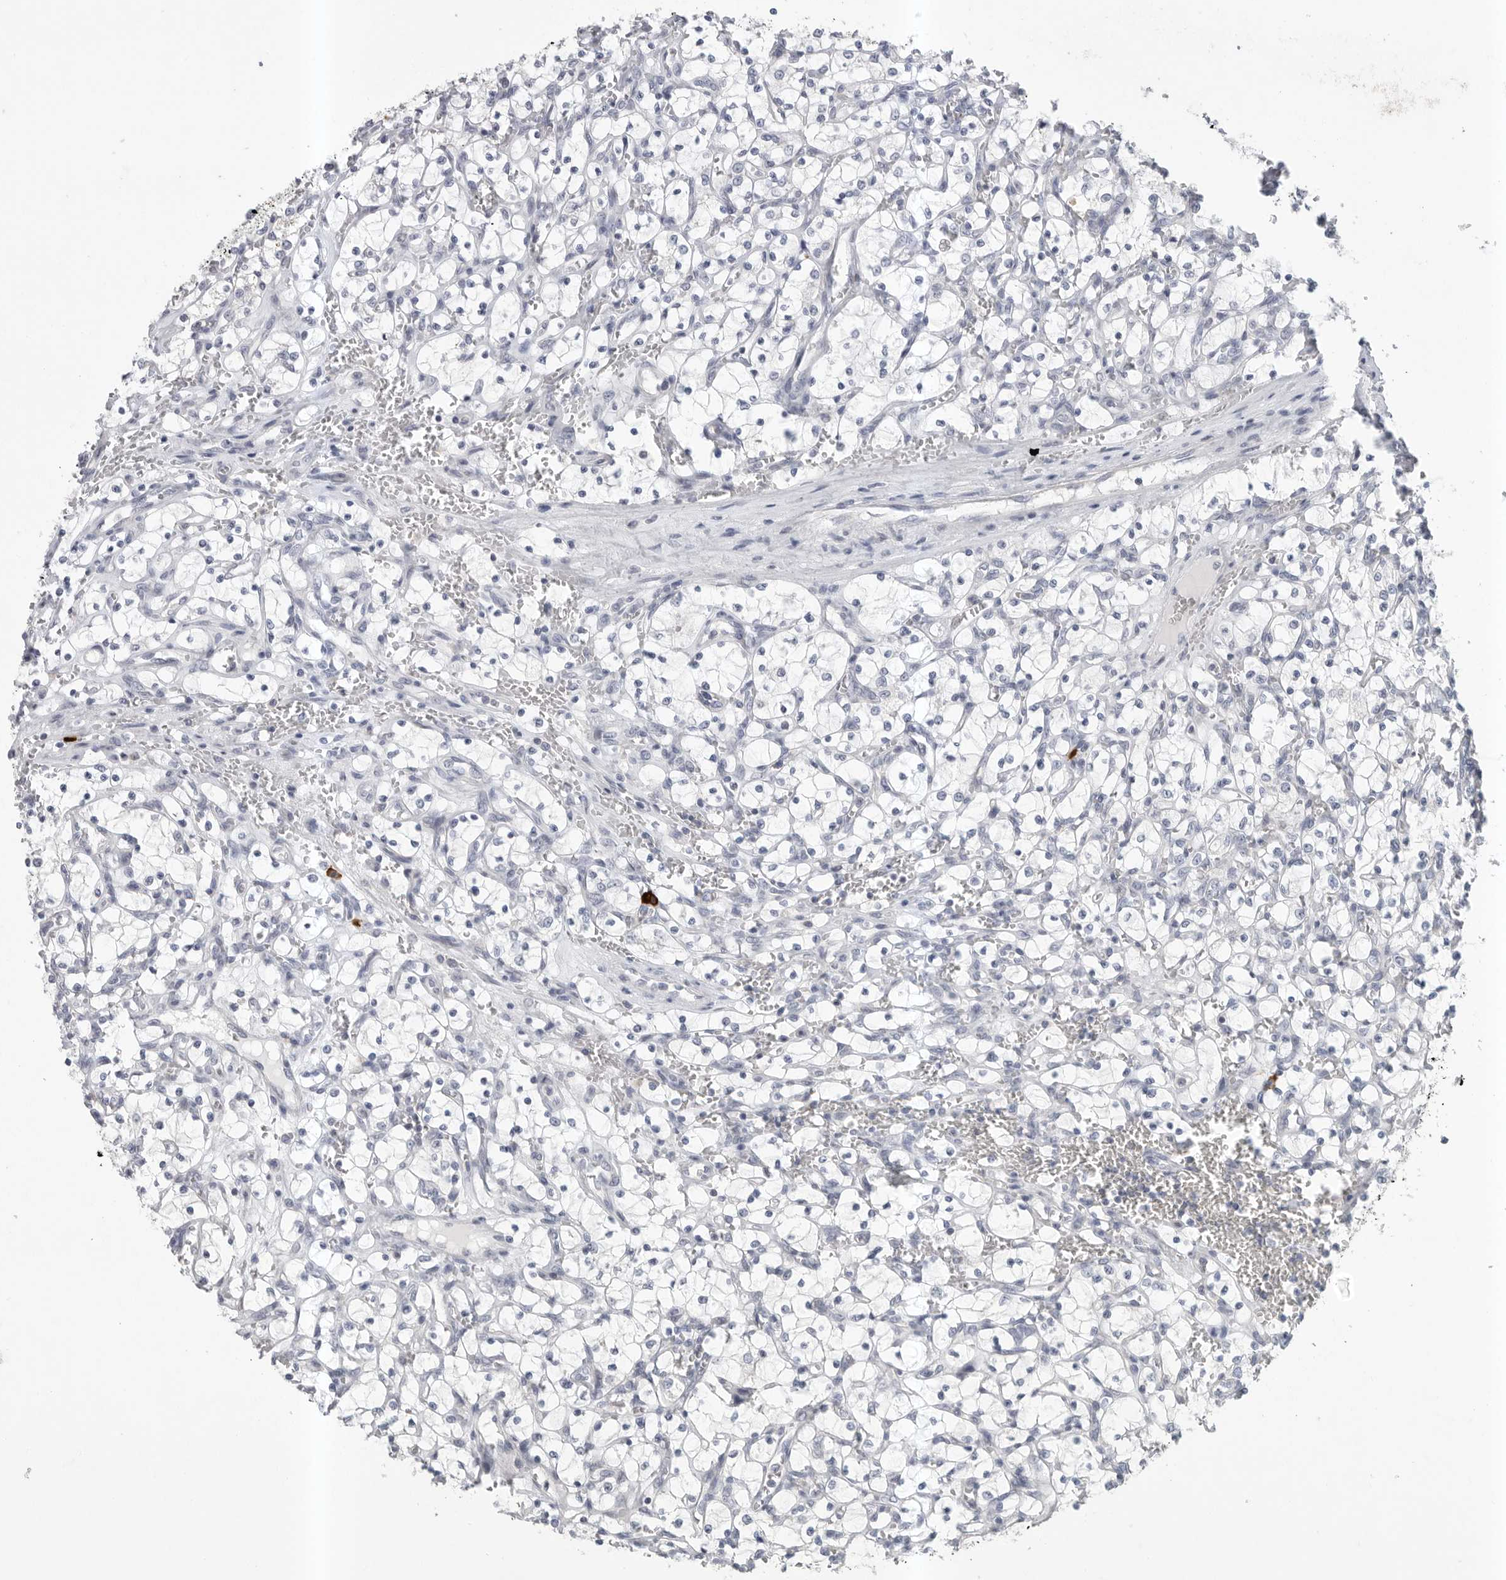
{"staining": {"intensity": "negative", "quantity": "none", "location": "none"}, "tissue": "renal cancer", "cell_type": "Tumor cells", "image_type": "cancer", "snomed": [{"axis": "morphology", "description": "Adenocarcinoma, NOS"}, {"axis": "topography", "description": "Kidney"}], "caption": "High magnification brightfield microscopy of renal adenocarcinoma stained with DAB (brown) and counterstained with hematoxylin (blue): tumor cells show no significant expression.", "gene": "TMEM69", "patient": {"sex": "female", "age": 69}}